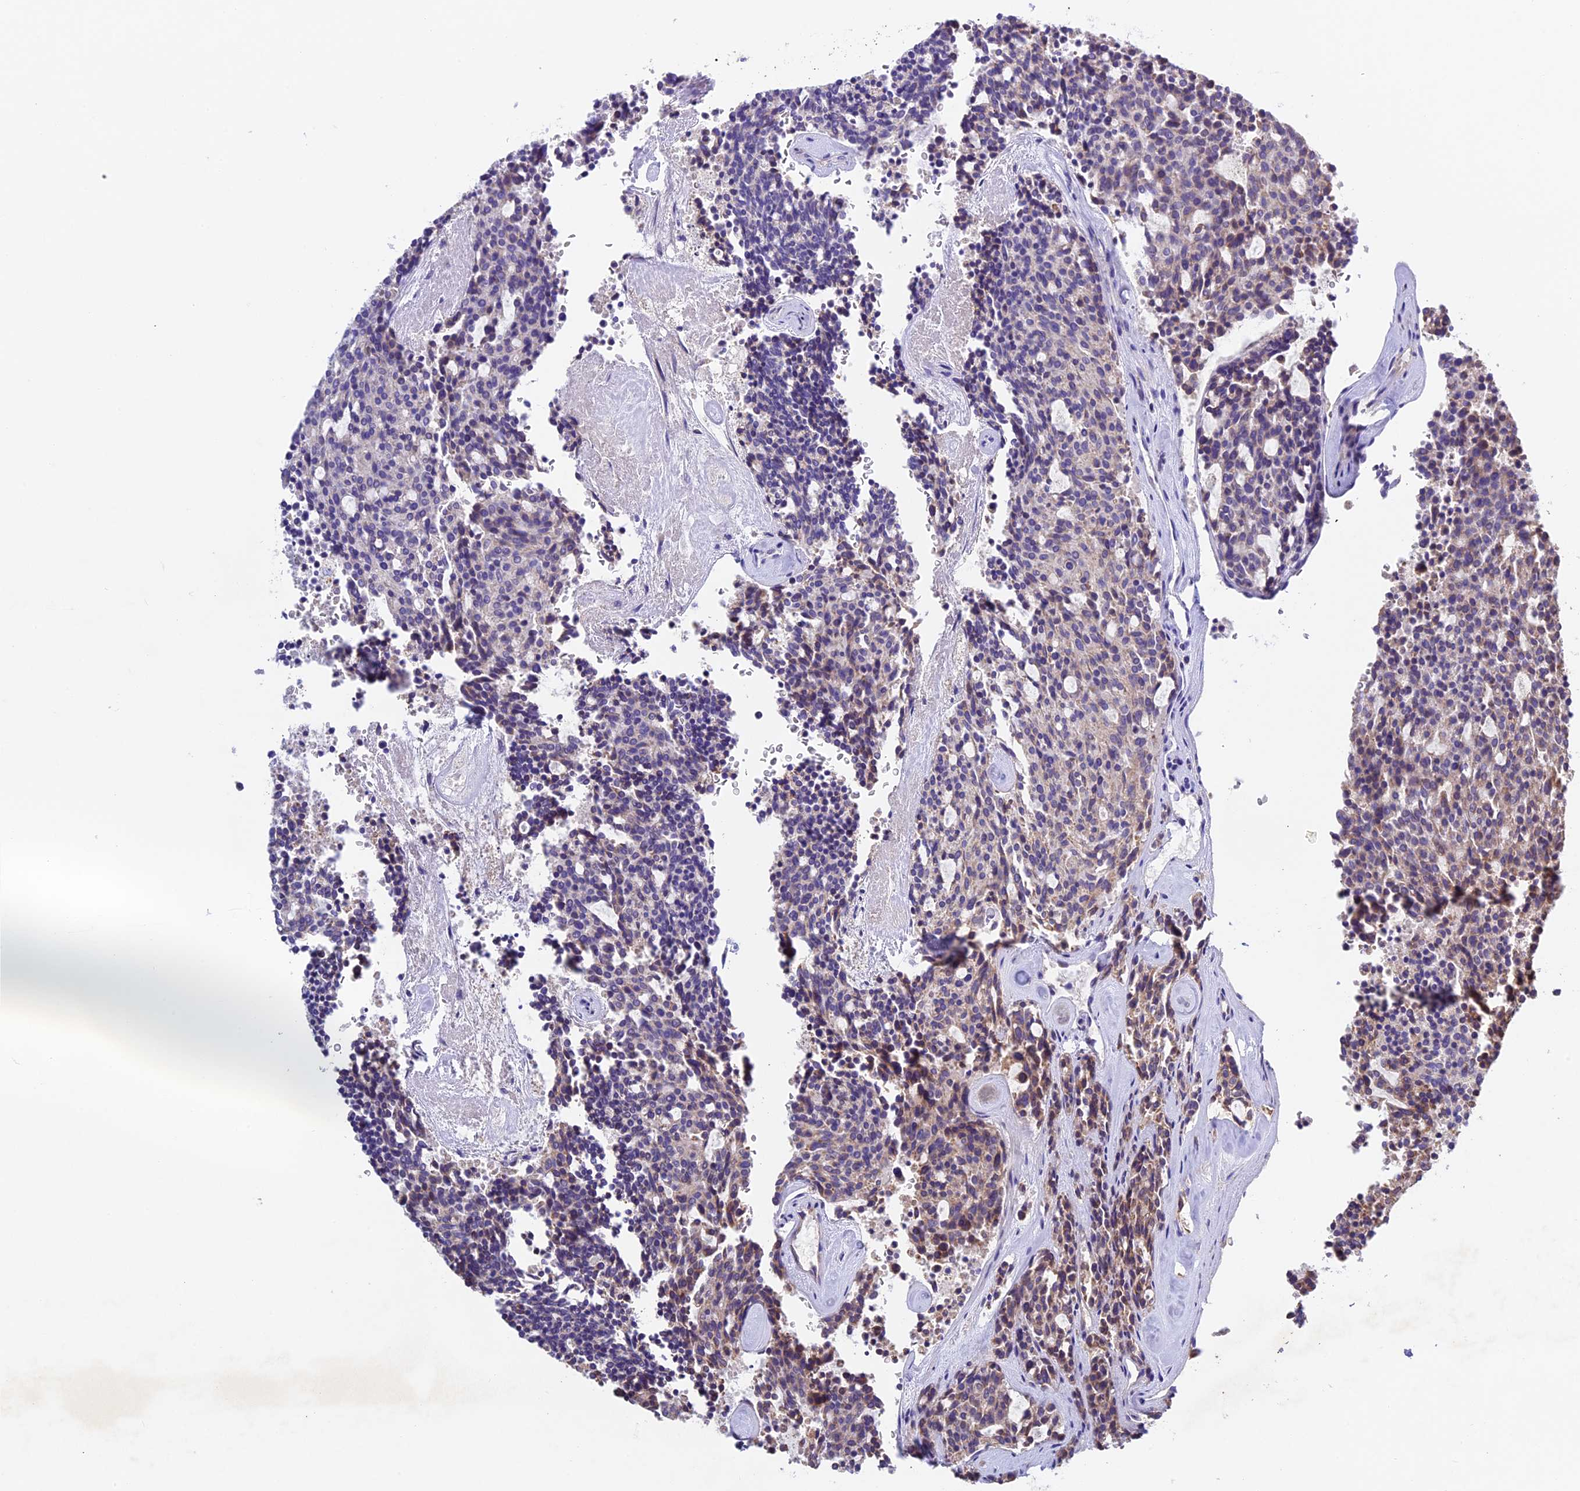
{"staining": {"intensity": "weak", "quantity": "<25%", "location": "cytoplasmic/membranous"}, "tissue": "carcinoid", "cell_type": "Tumor cells", "image_type": "cancer", "snomed": [{"axis": "morphology", "description": "Carcinoid, malignant, NOS"}, {"axis": "topography", "description": "Pancreas"}], "caption": "Carcinoid stained for a protein using IHC shows no positivity tumor cells.", "gene": "OCEL1", "patient": {"sex": "female", "age": 54}}